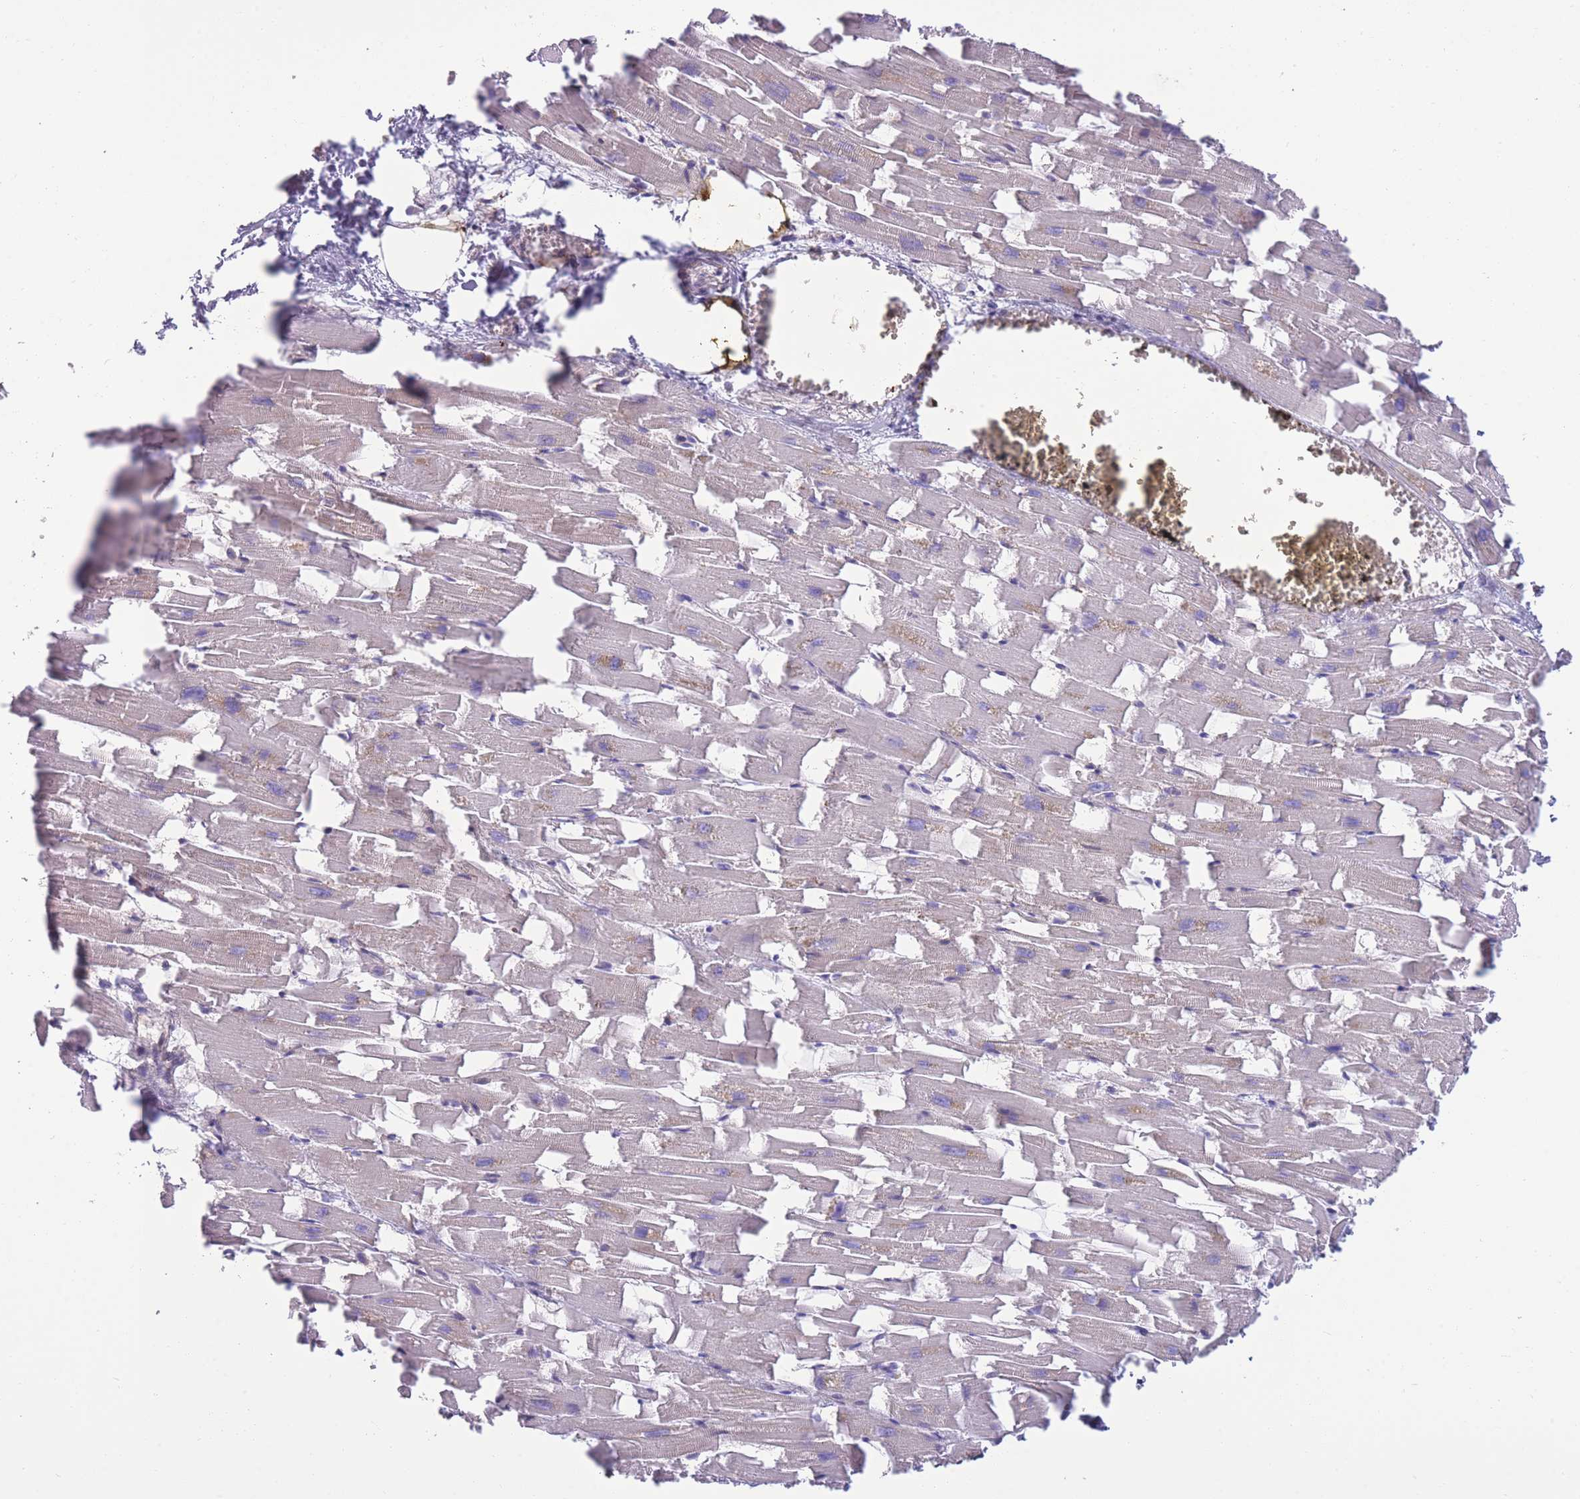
{"staining": {"intensity": "weak", "quantity": "25%-75%", "location": "cytoplasmic/membranous"}, "tissue": "heart muscle", "cell_type": "Cardiomyocytes", "image_type": "normal", "snomed": [{"axis": "morphology", "description": "Normal tissue, NOS"}, {"axis": "topography", "description": "Heart"}], "caption": "Heart muscle stained with a protein marker reveals weak staining in cardiomyocytes.", "gene": "RGS11", "patient": {"sex": "female", "age": 64}}